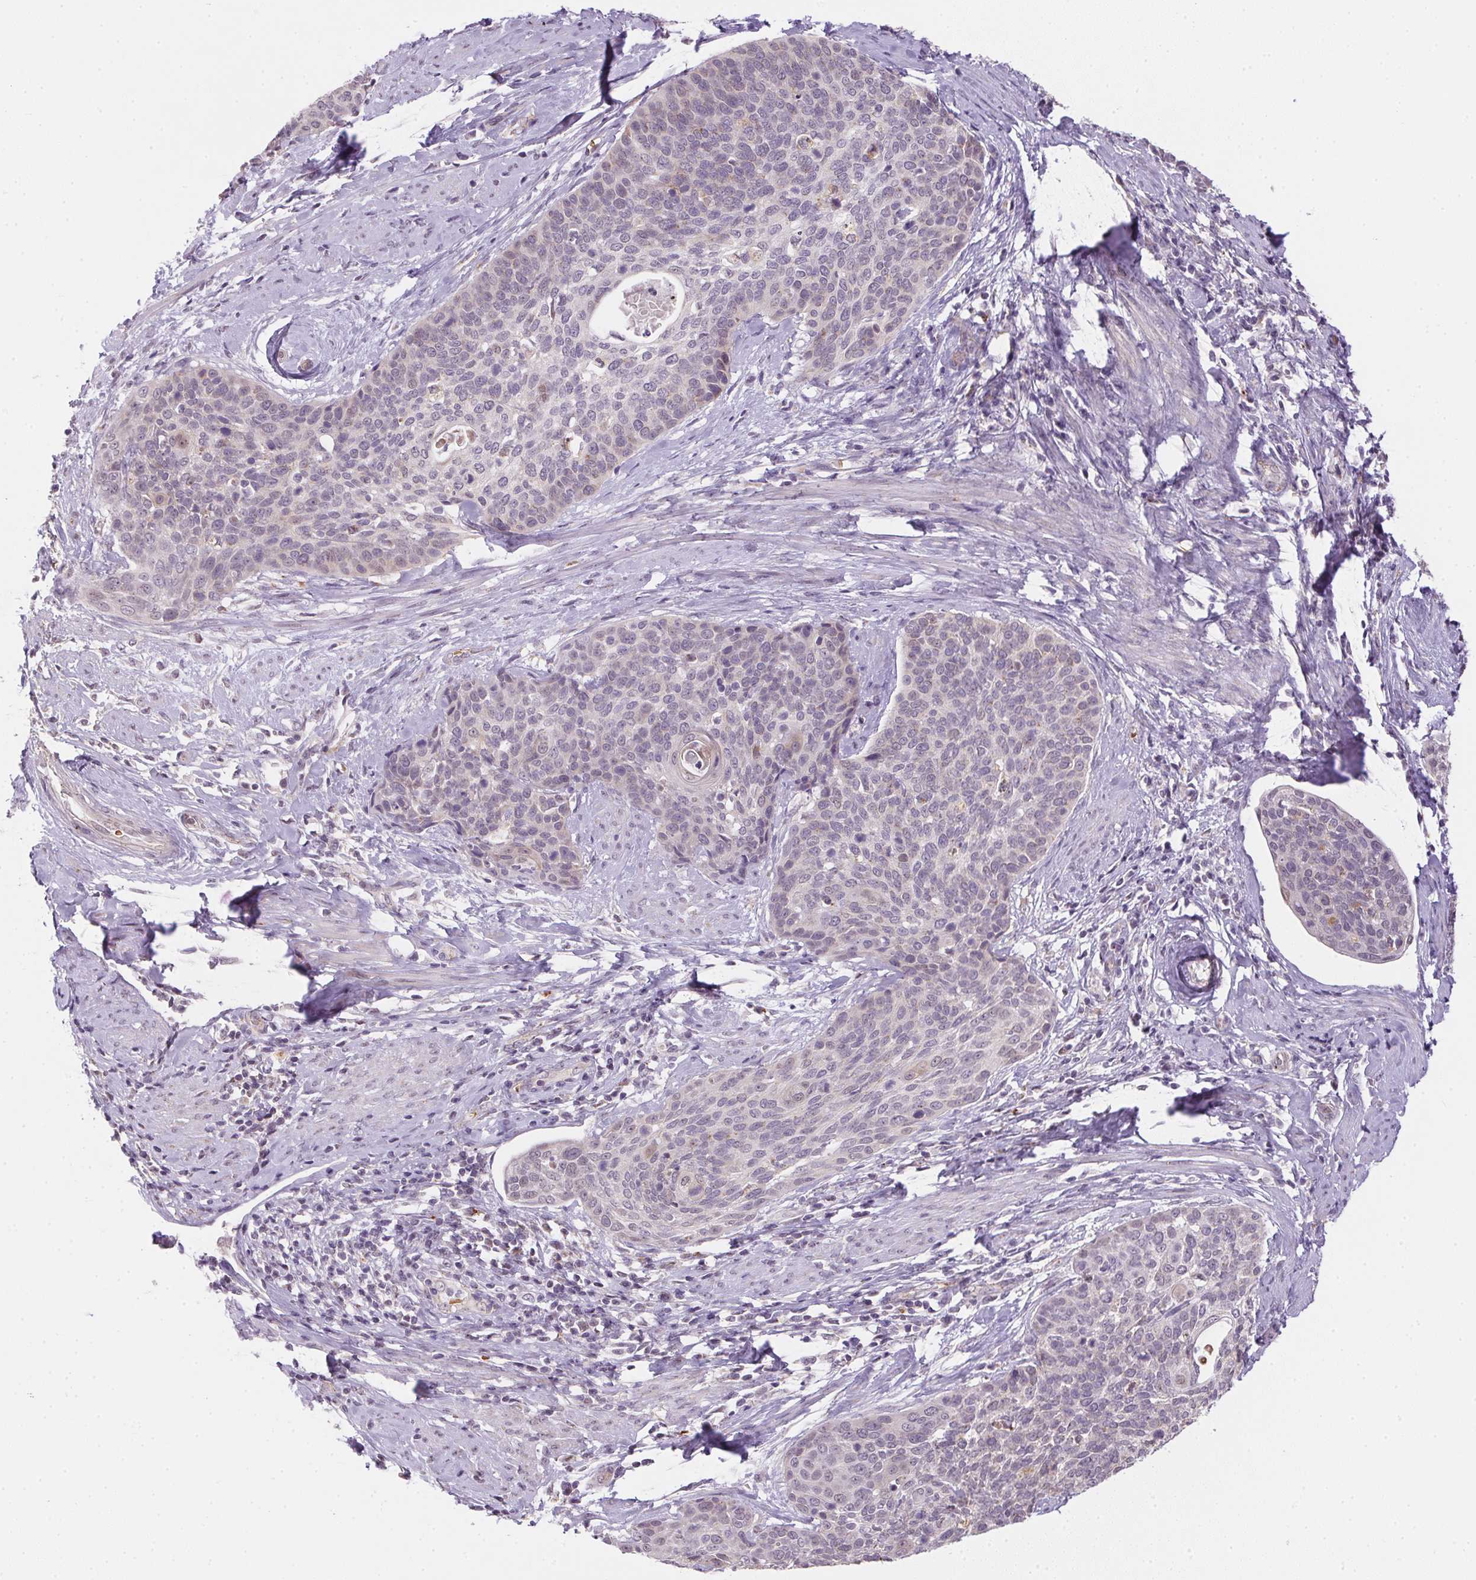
{"staining": {"intensity": "negative", "quantity": "none", "location": "none"}, "tissue": "cervical cancer", "cell_type": "Tumor cells", "image_type": "cancer", "snomed": [{"axis": "morphology", "description": "Squamous cell carcinoma, NOS"}, {"axis": "topography", "description": "Cervix"}], "caption": "The immunohistochemistry (IHC) micrograph has no significant expression in tumor cells of cervical cancer (squamous cell carcinoma) tissue.", "gene": "METTL13", "patient": {"sex": "female", "age": 69}}